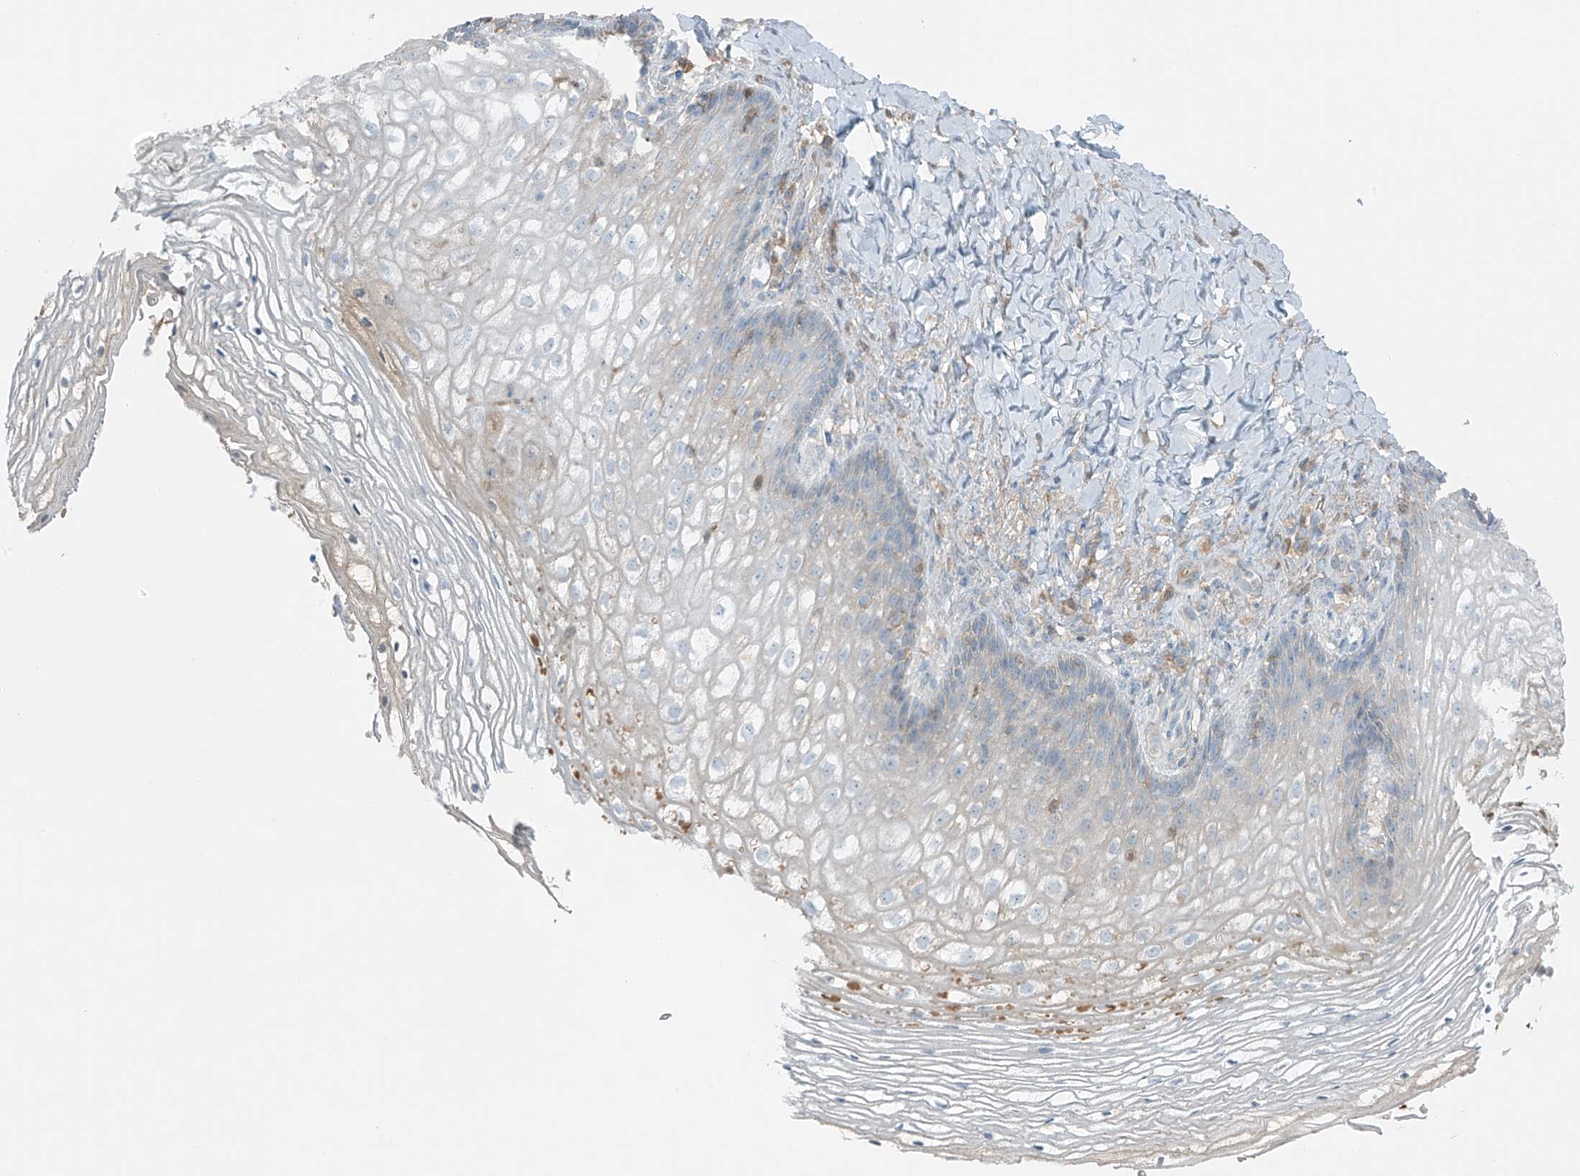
{"staining": {"intensity": "negative", "quantity": "none", "location": "none"}, "tissue": "vagina", "cell_type": "Squamous epithelial cells", "image_type": "normal", "snomed": [{"axis": "morphology", "description": "Normal tissue, NOS"}, {"axis": "topography", "description": "Vagina"}], "caption": "IHC micrograph of benign human vagina stained for a protein (brown), which displays no expression in squamous epithelial cells.", "gene": "FAM131C", "patient": {"sex": "female", "age": 60}}